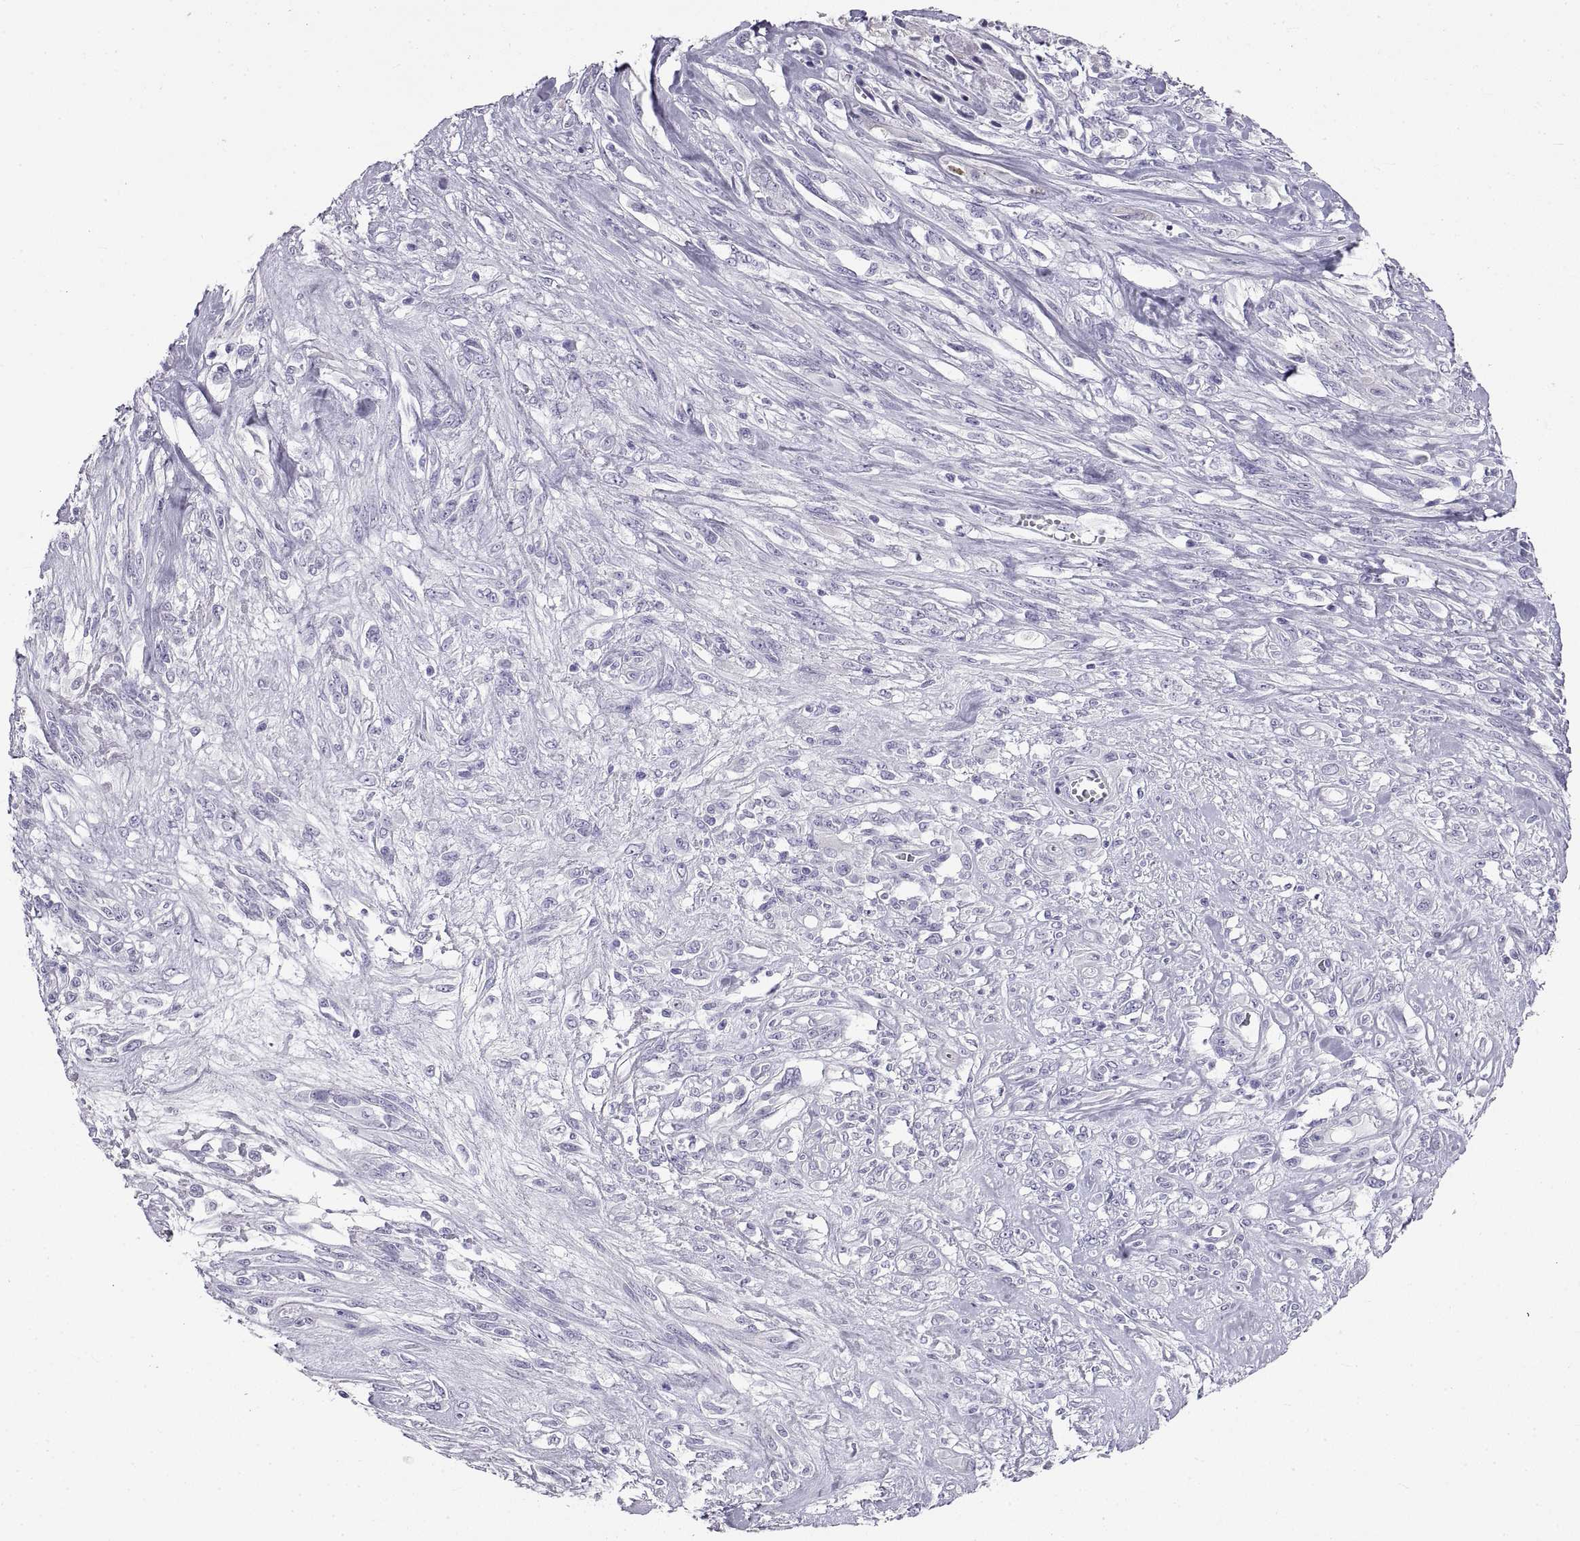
{"staining": {"intensity": "negative", "quantity": "none", "location": "none"}, "tissue": "melanoma", "cell_type": "Tumor cells", "image_type": "cancer", "snomed": [{"axis": "morphology", "description": "Malignant melanoma, NOS"}, {"axis": "topography", "description": "Skin"}], "caption": "Melanoma stained for a protein using immunohistochemistry (IHC) reveals no staining tumor cells.", "gene": "RLBP1", "patient": {"sex": "female", "age": 91}}